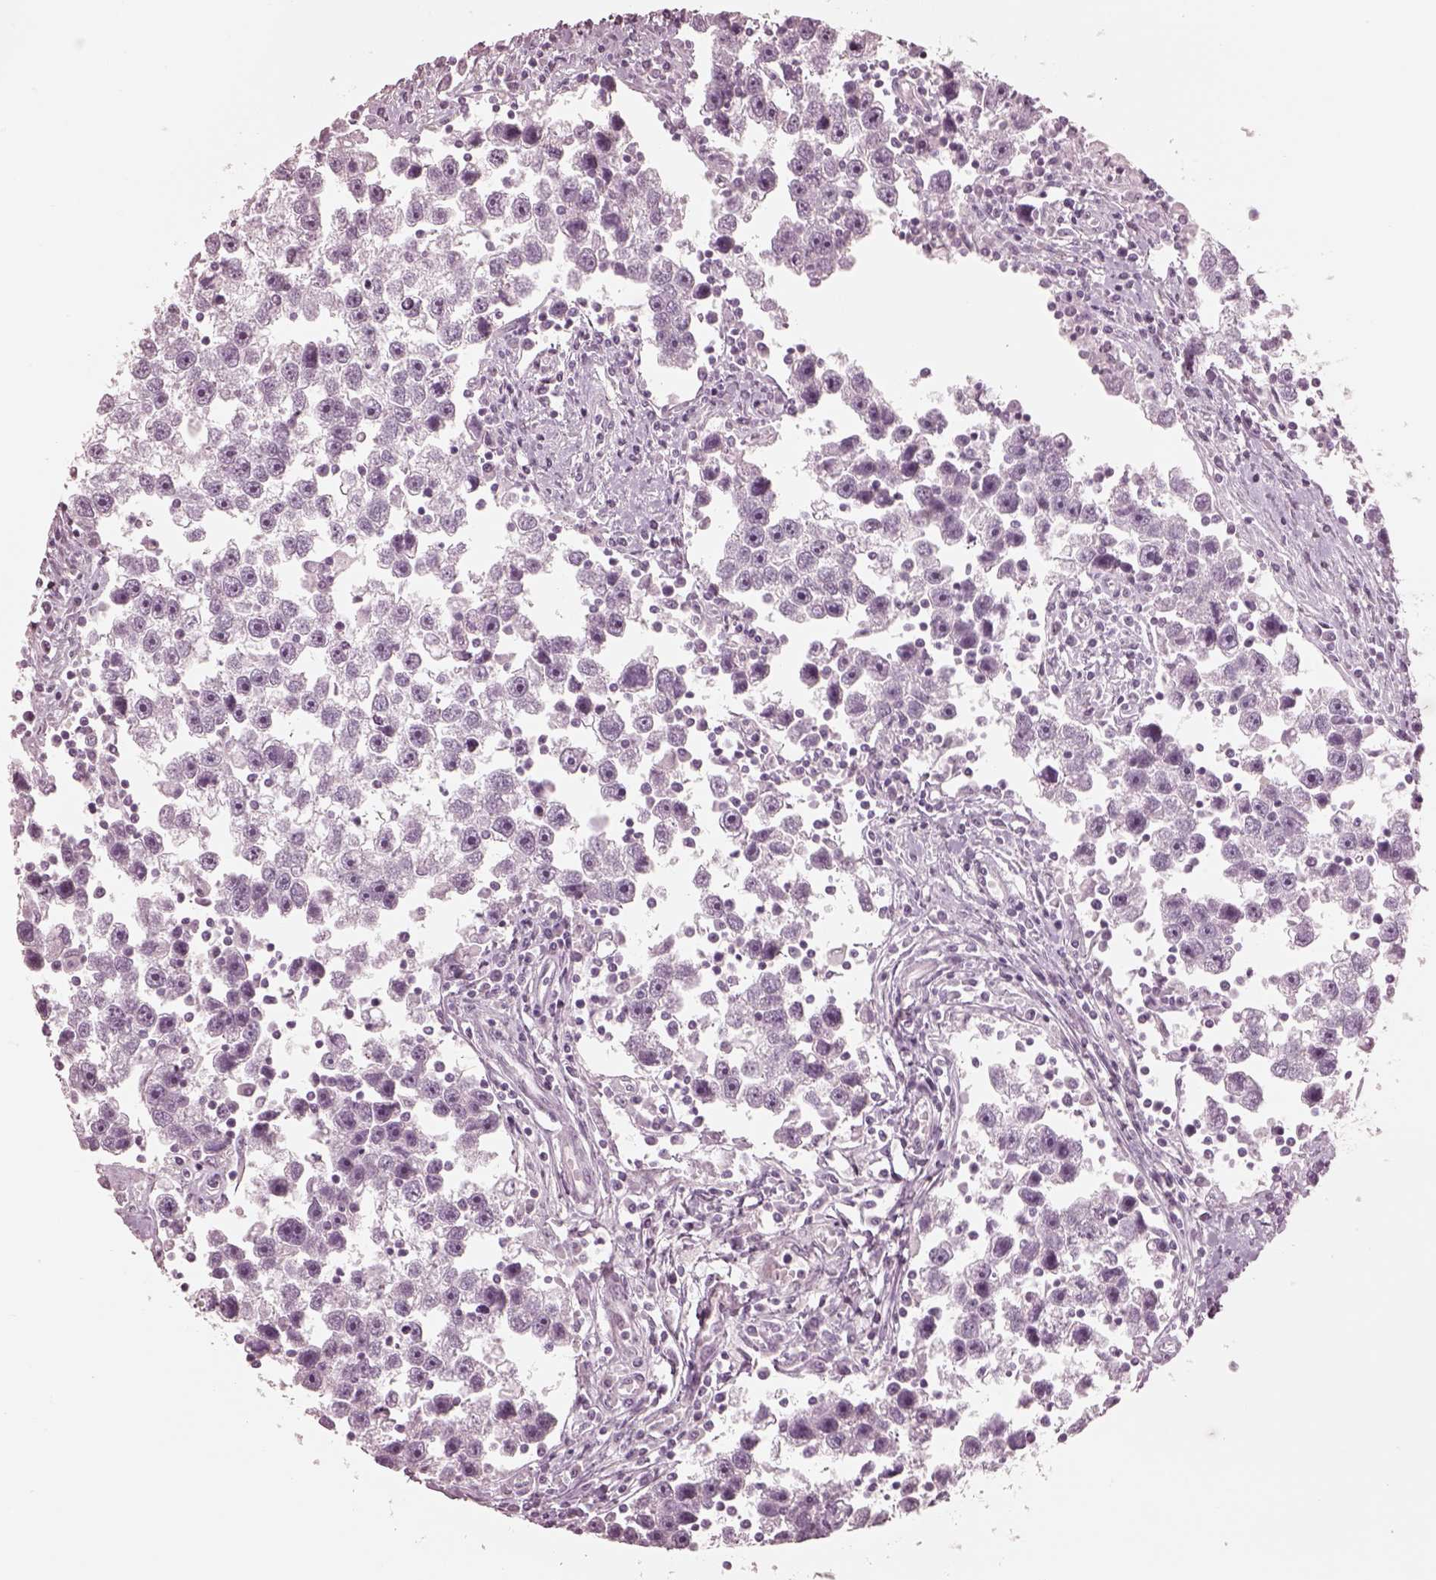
{"staining": {"intensity": "negative", "quantity": "none", "location": "none"}, "tissue": "testis cancer", "cell_type": "Tumor cells", "image_type": "cancer", "snomed": [{"axis": "morphology", "description": "Seminoma, NOS"}, {"axis": "topography", "description": "Testis"}], "caption": "A histopathology image of testis seminoma stained for a protein exhibits no brown staining in tumor cells. The staining was performed using DAB to visualize the protein expression in brown, while the nuclei were stained in blue with hematoxylin (Magnification: 20x).", "gene": "CSH1", "patient": {"sex": "male", "age": 30}}